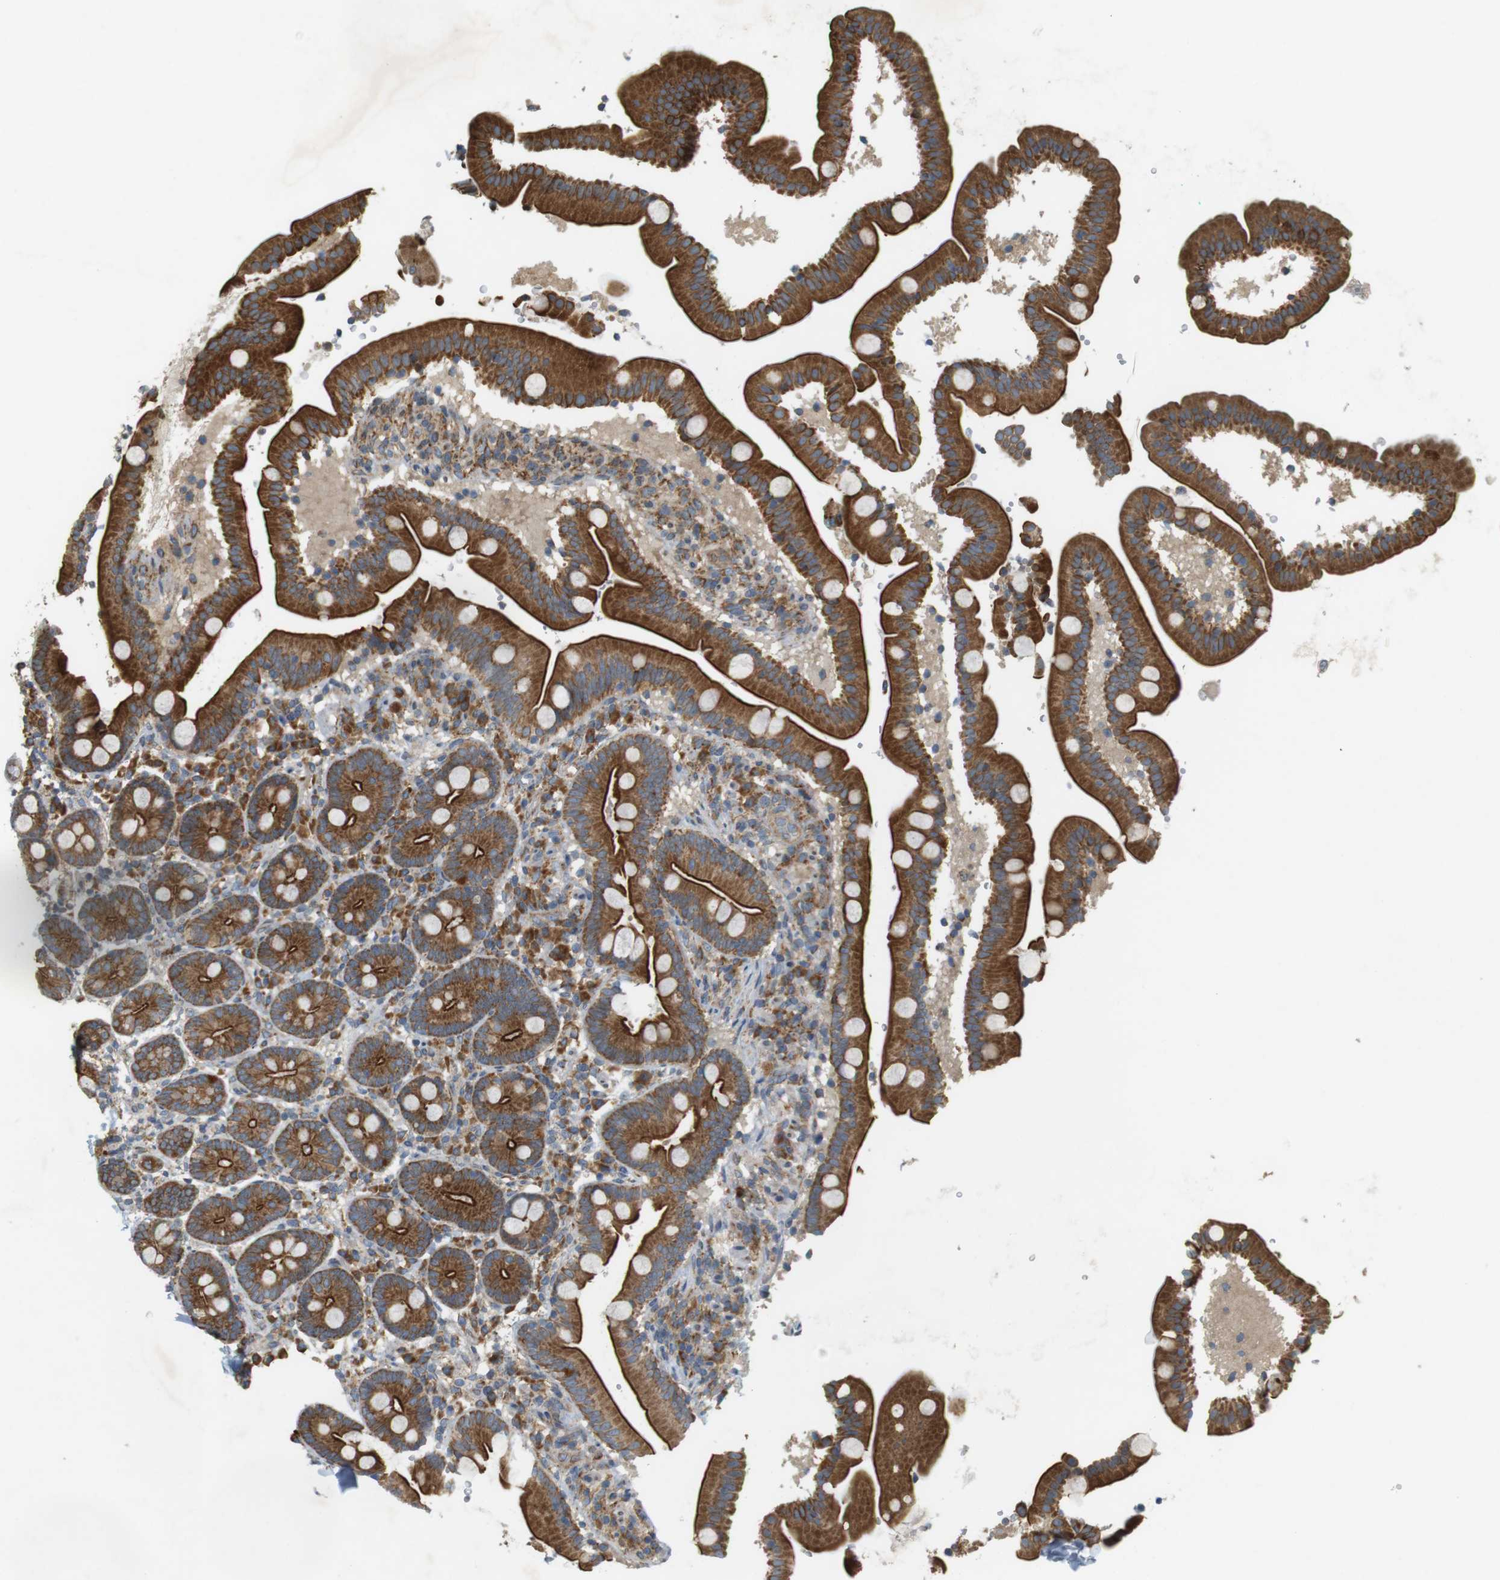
{"staining": {"intensity": "strong", "quantity": ">75%", "location": "cytoplasmic/membranous"}, "tissue": "duodenum", "cell_type": "Glandular cells", "image_type": "normal", "snomed": [{"axis": "morphology", "description": "Normal tissue, NOS"}, {"axis": "topography", "description": "Duodenum"}], "caption": "Protein staining of normal duodenum shows strong cytoplasmic/membranous expression in approximately >75% of glandular cells. The protein of interest is shown in brown color, while the nuclei are stained blue.", "gene": "SLC41A1", "patient": {"sex": "male", "age": 54}}